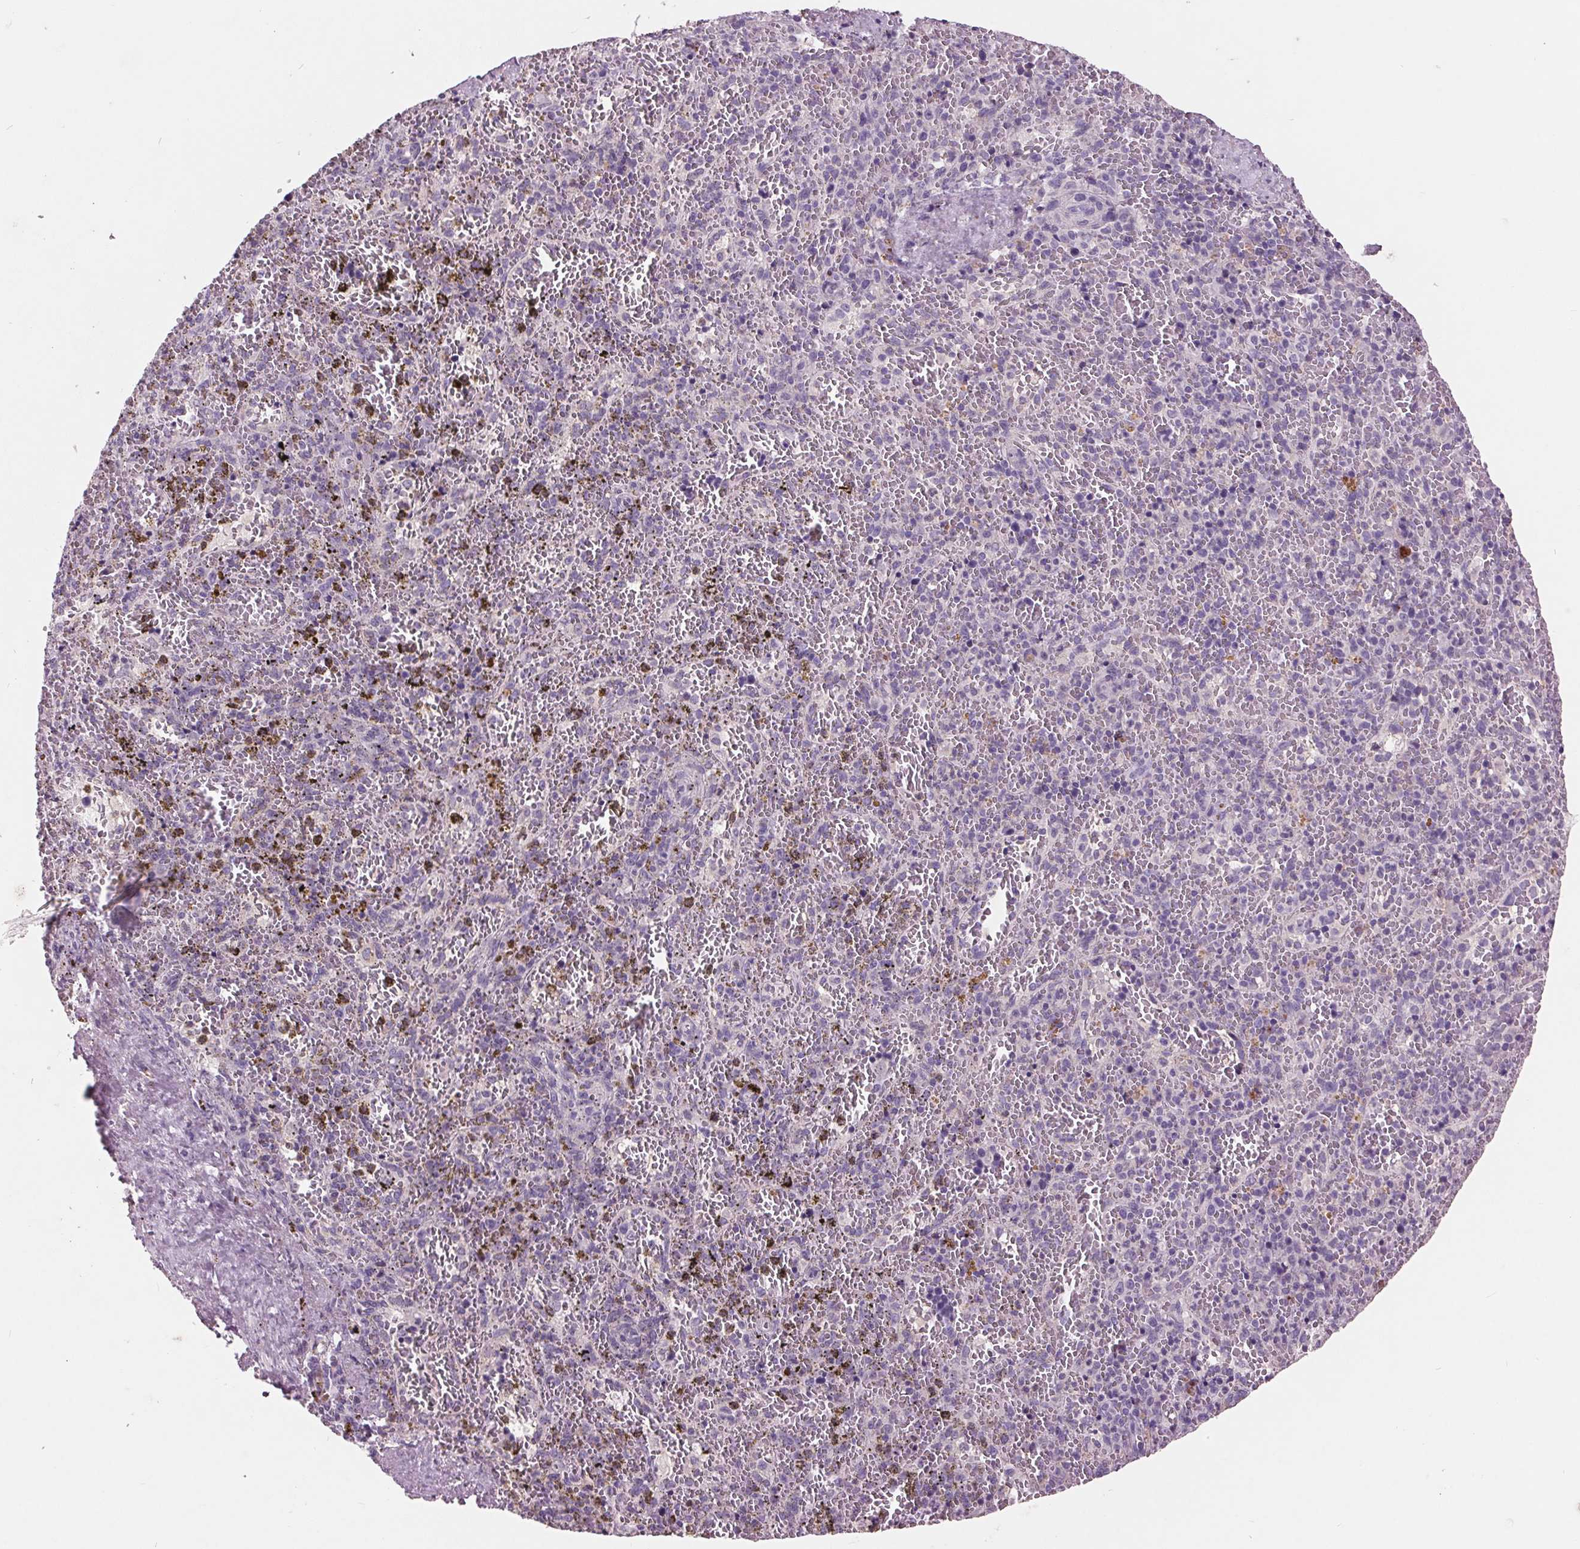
{"staining": {"intensity": "negative", "quantity": "none", "location": "none"}, "tissue": "spleen", "cell_type": "Cells in red pulp", "image_type": "normal", "snomed": [{"axis": "morphology", "description": "Normal tissue, NOS"}, {"axis": "topography", "description": "Spleen"}], "caption": "Micrograph shows no protein staining in cells in red pulp of benign spleen. (DAB (3,3'-diaminobenzidine) immunohistochemistry (IHC) with hematoxylin counter stain).", "gene": "C6", "patient": {"sex": "female", "age": 50}}